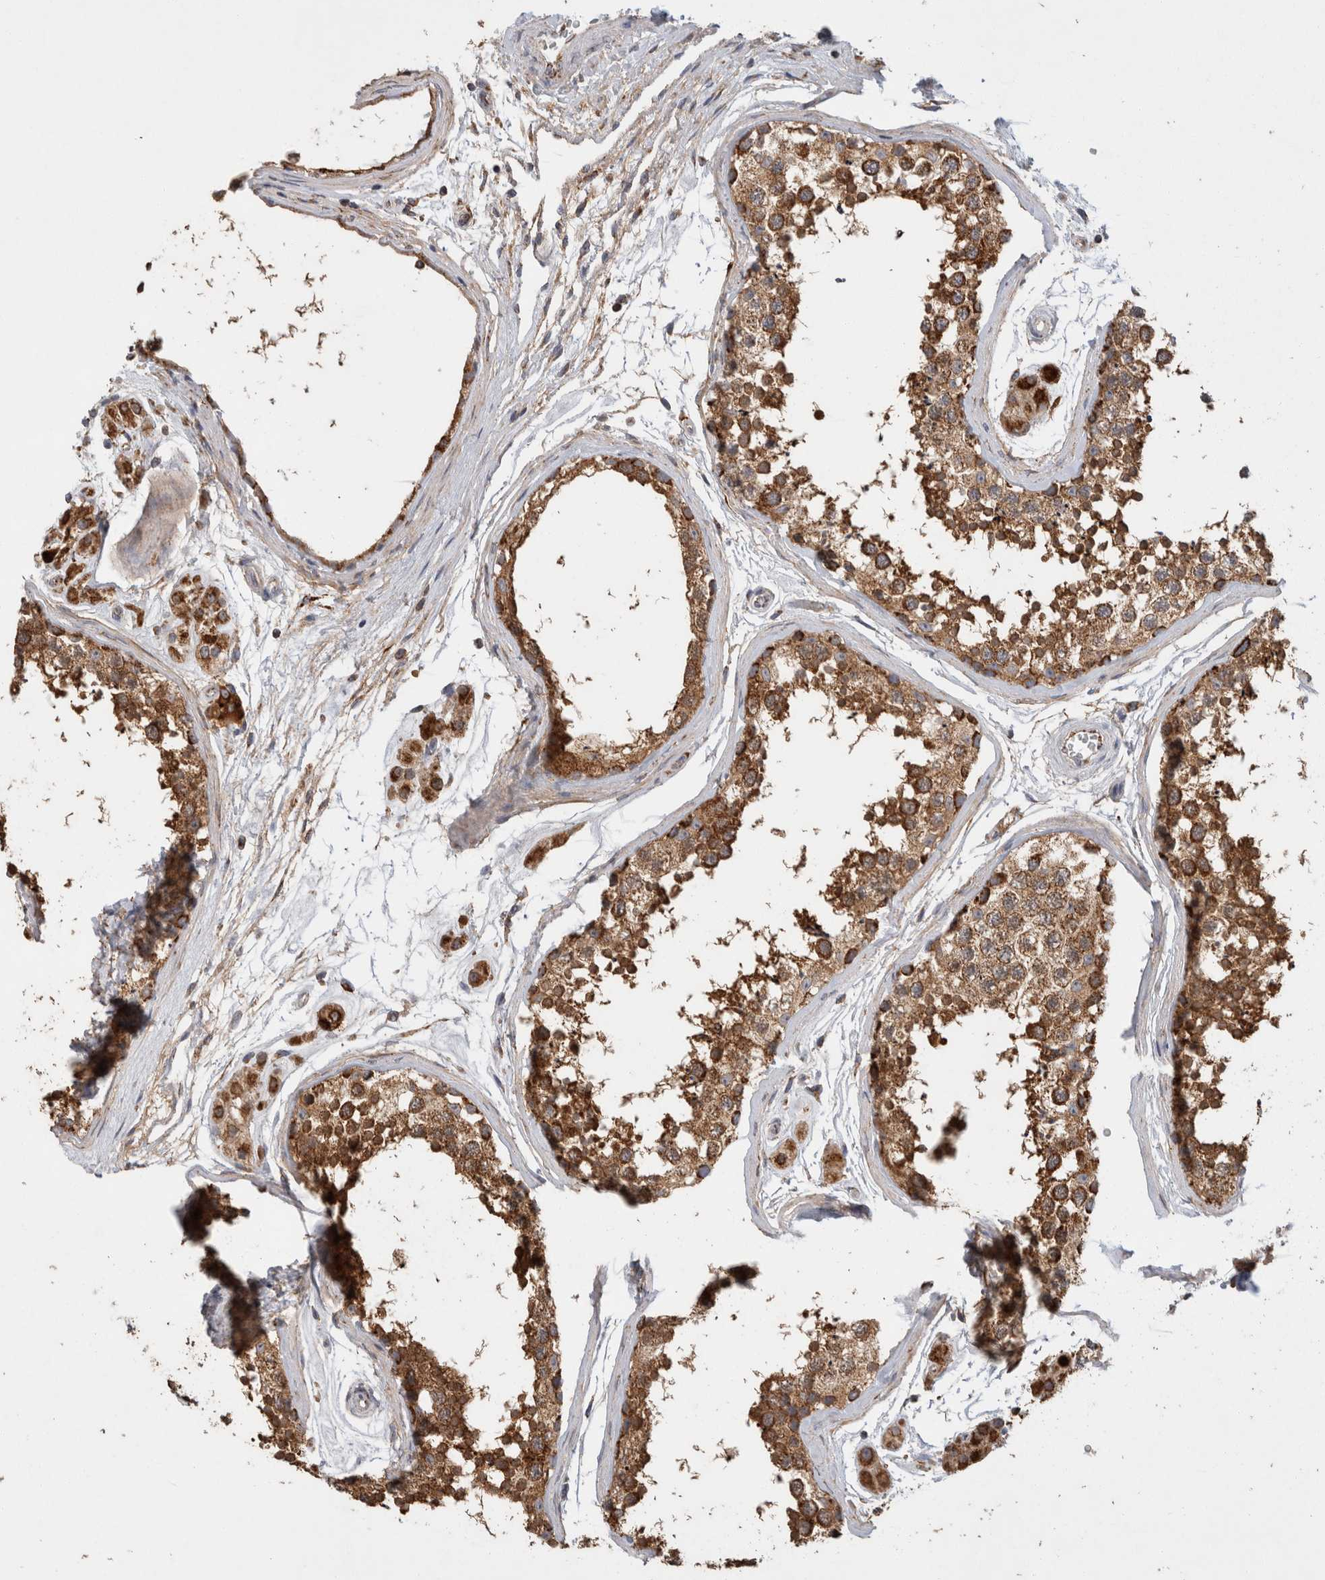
{"staining": {"intensity": "strong", "quantity": ">75%", "location": "cytoplasmic/membranous"}, "tissue": "testis", "cell_type": "Cells in seminiferous ducts", "image_type": "normal", "snomed": [{"axis": "morphology", "description": "Normal tissue, NOS"}, {"axis": "topography", "description": "Testis"}], "caption": "Cells in seminiferous ducts show strong cytoplasmic/membranous expression in approximately >75% of cells in normal testis.", "gene": "IARS2", "patient": {"sex": "male", "age": 56}}